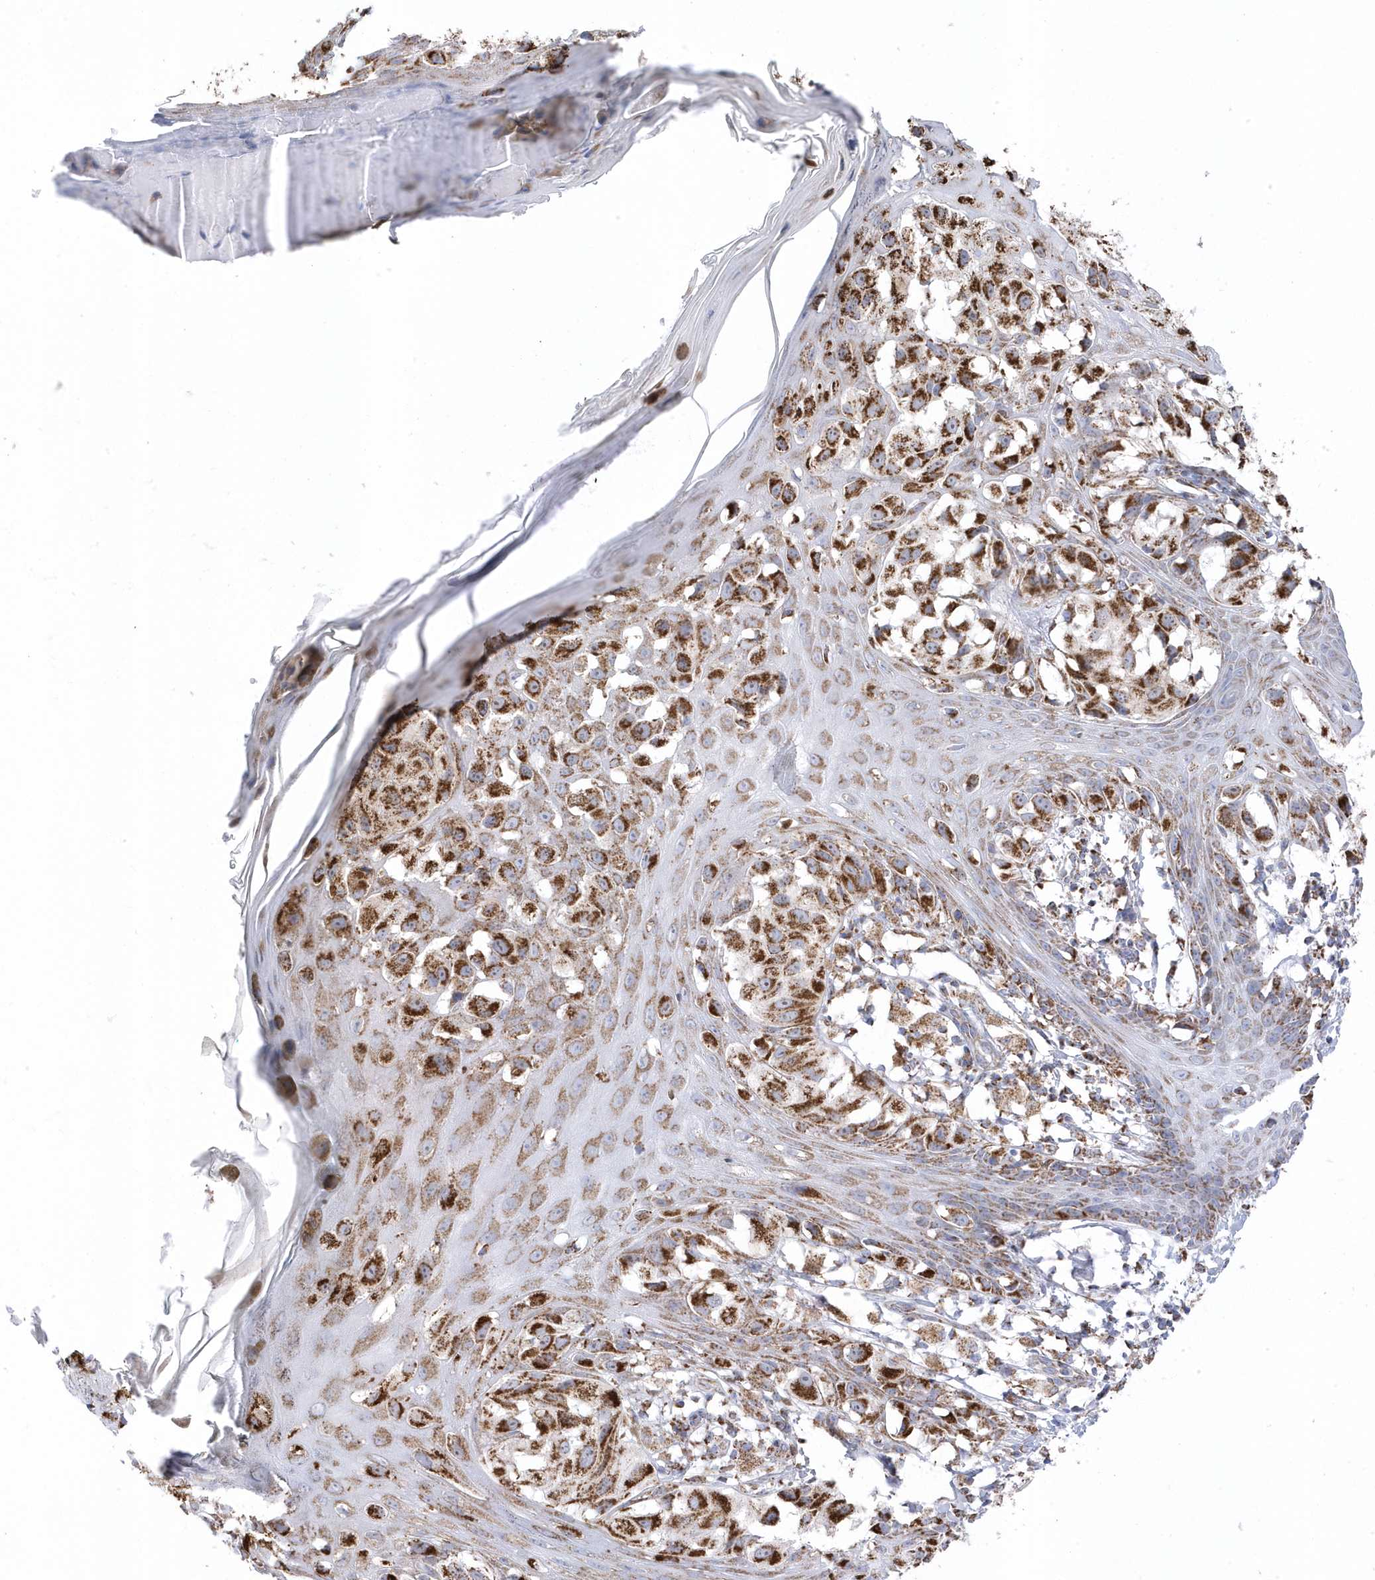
{"staining": {"intensity": "moderate", "quantity": ">75%", "location": "cytoplasmic/membranous"}, "tissue": "melanoma", "cell_type": "Tumor cells", "image_type": "cancer", "snomed": [{"axis": "morphology", "description": "Malignant melanoma, NOS"}, {"axis": "topography", "description": "Skin of leg"}], "caption": "Protein staining of melanoma tissue shows moderate cytoplasmic/membranous positivity in approximately >75% of tumor cells.", "gene": "GTPBP8", "patient": {"sex": "female", "age": 72}}